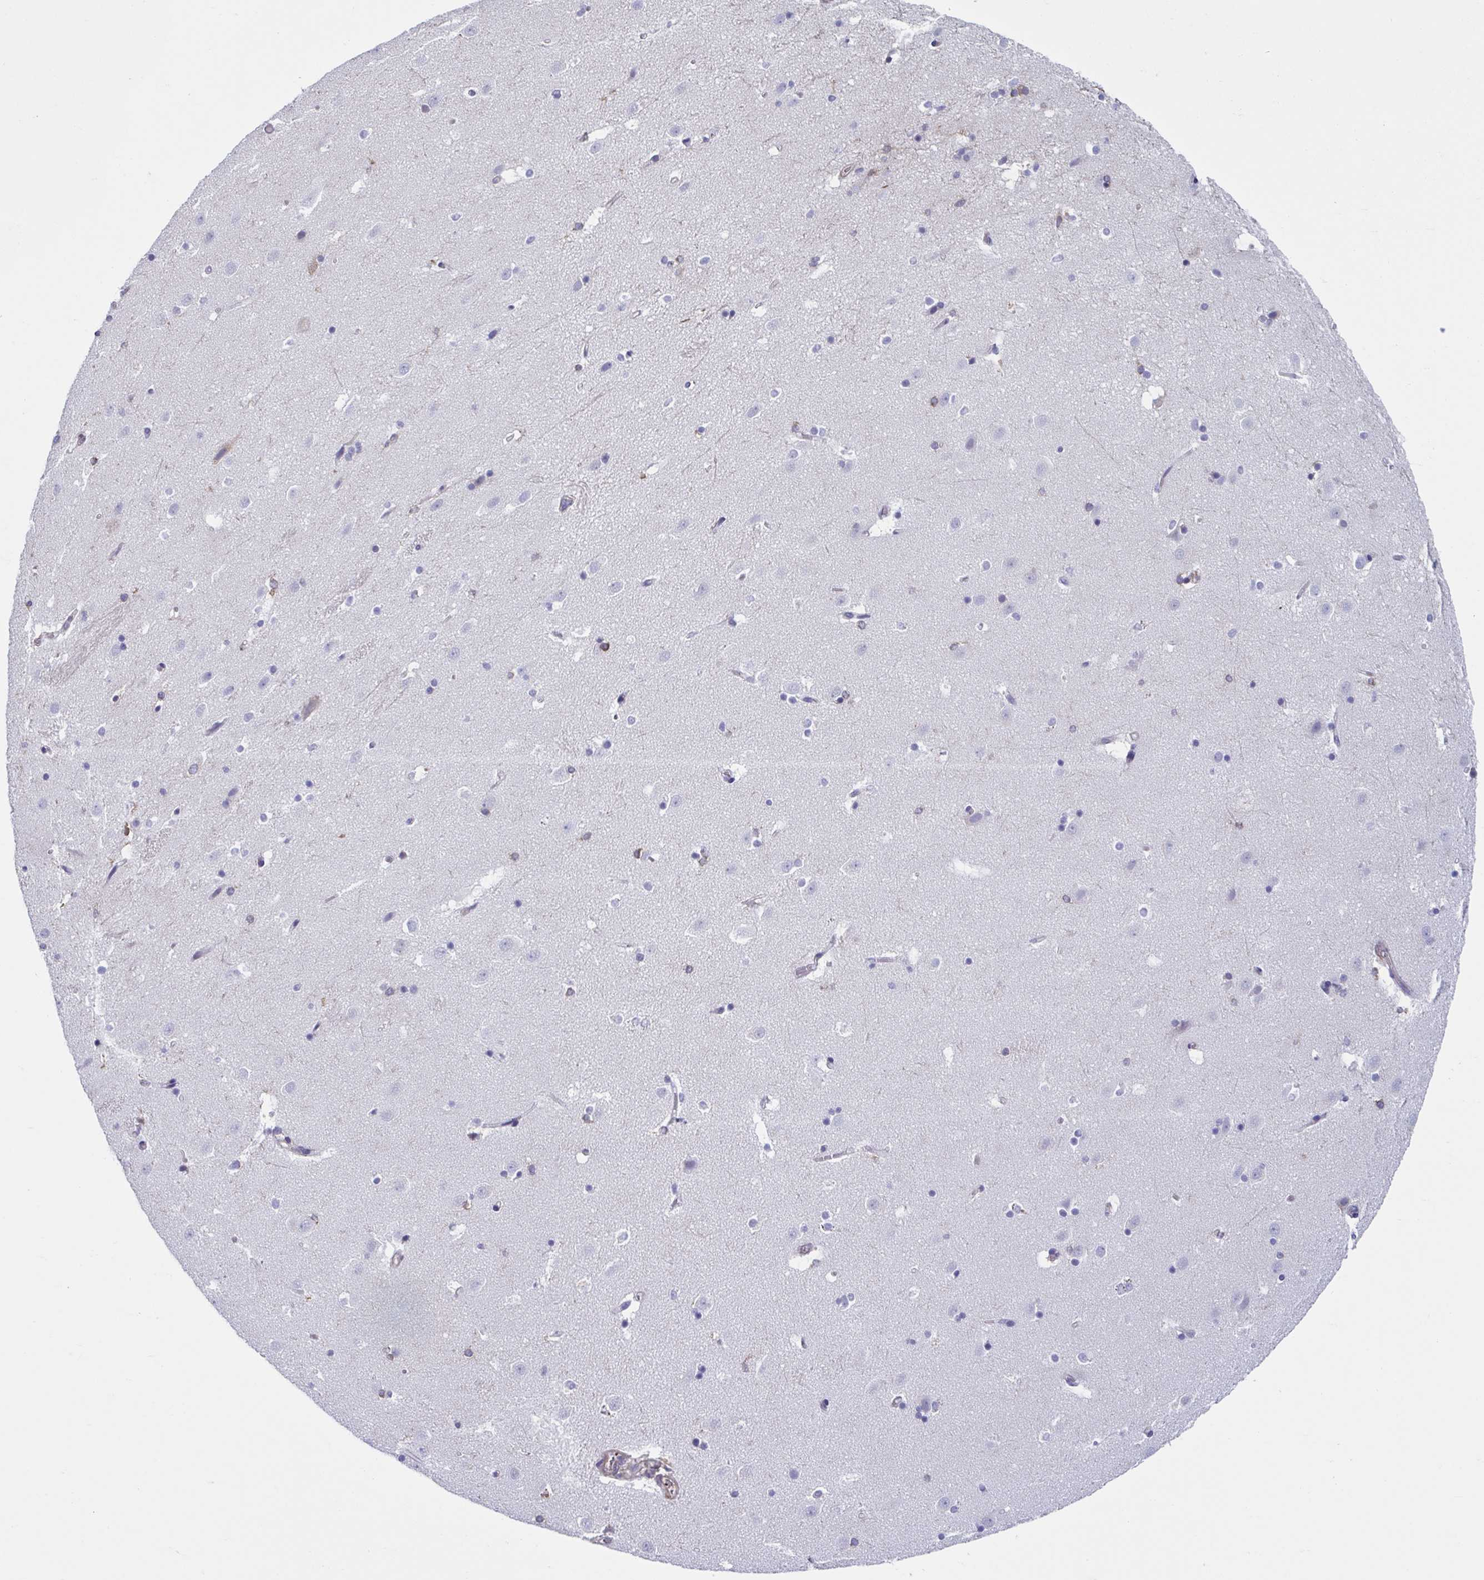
{"staining": {"intensity": "negative", "quantity": "none", "location": "none"}, "tissue": "caudate", "cell_type": "Glial cells", "image_type": "normal", "snomed": [{"axis": "morphology", "description": "Normal tissue, NOS"}, {"axis": "topography", "description": "Lateral ventricle wall"}], "caption": "Protein analysis of normal caudate reveals no significant staining in glial cells.", "gene": "LPIN3", "patient": {"sex": "male", "age": 37}}